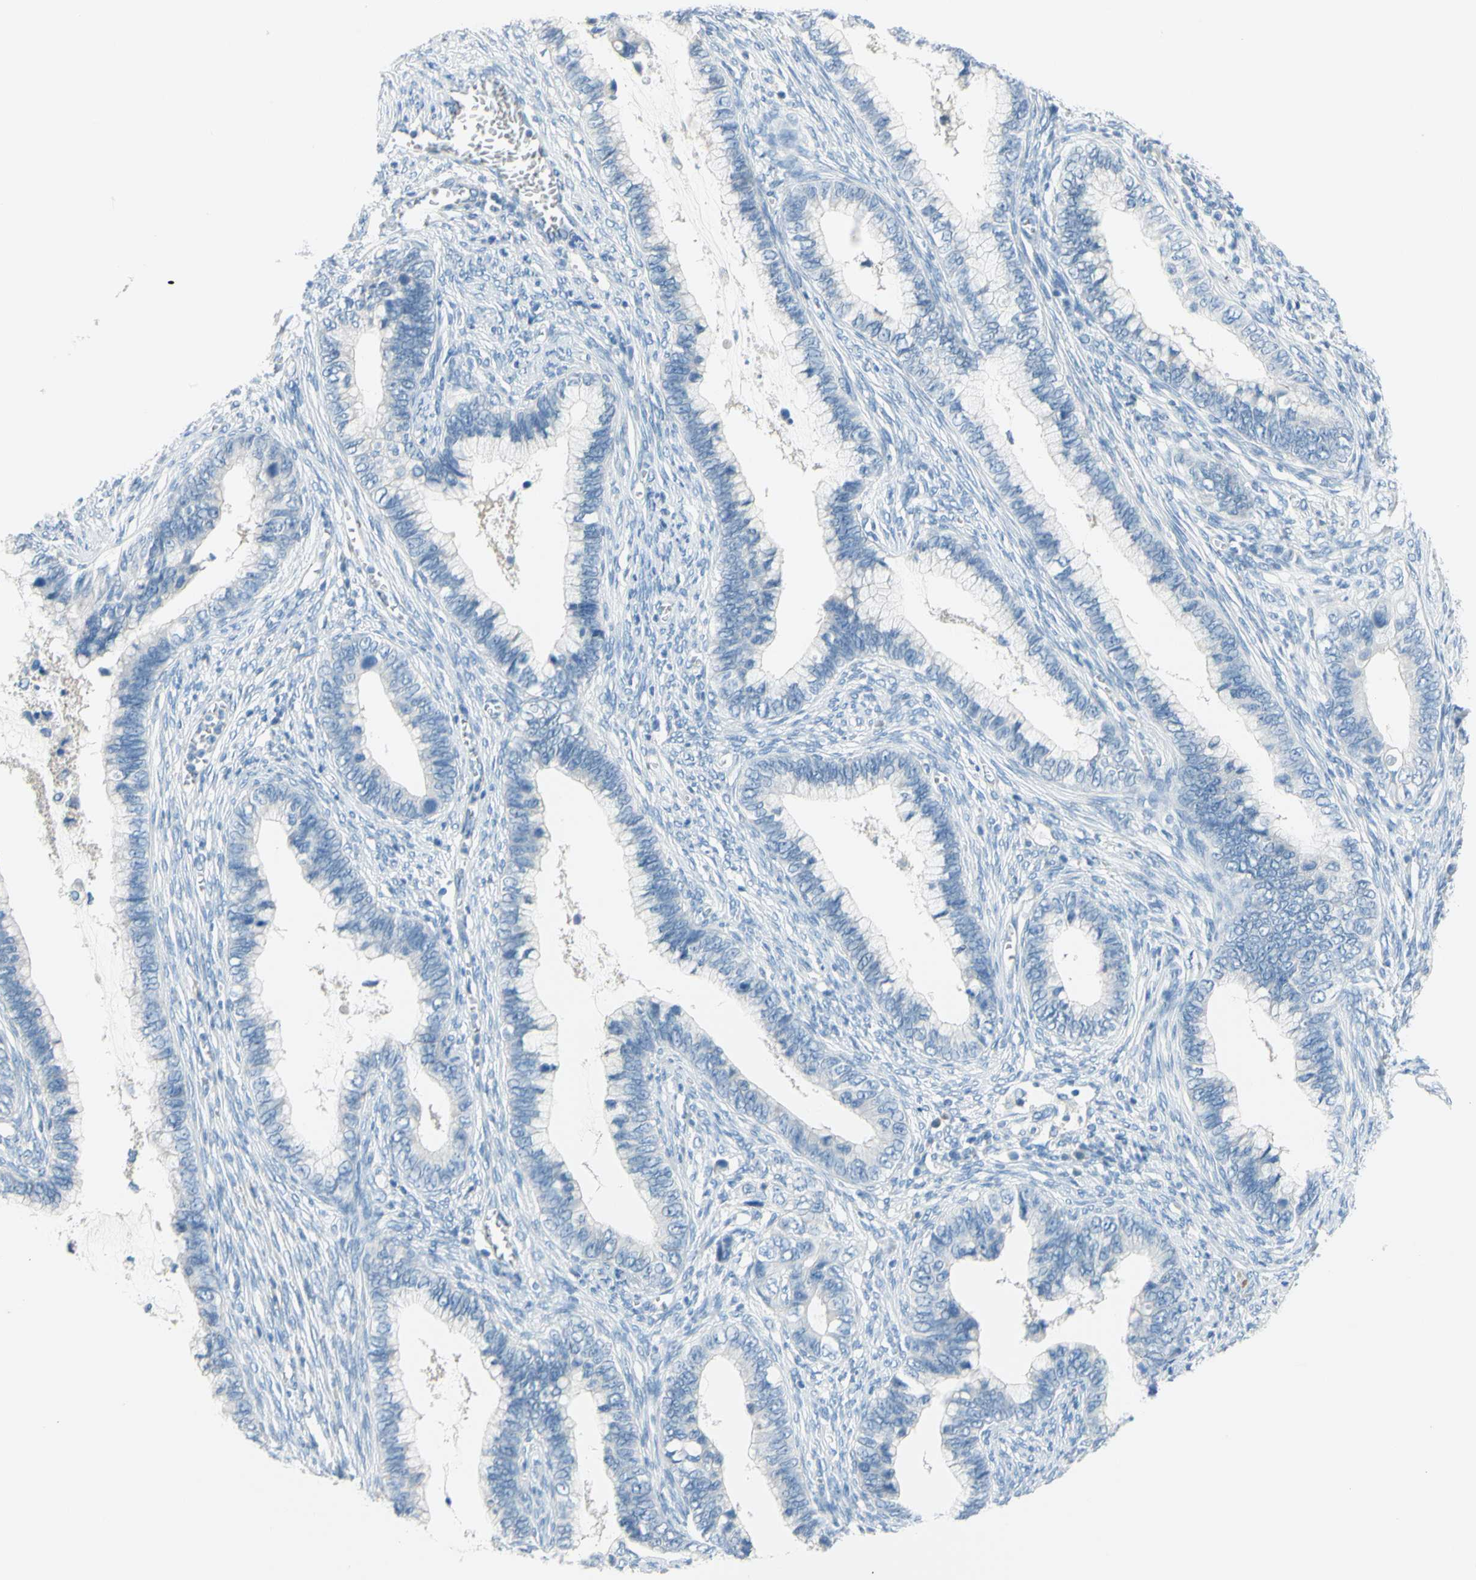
{"staining": {"intensity": "negative", "quantity": "none", "location": "none"}, "tissue": "cervical cancer", "cell_type": "Tumor cells", "image_type": "cancer", "snomed": [{"axis": "morphology", "description": "Adenocarcinoma, NOS"}, {"axis": "topography", "description": "Cervix"}], "caption": "The IHC image has no significant positivity in tumor cells of cervical adenocarcinoma tissue.", "gene": "DCT", "patient": {"sex": "female", "age": 44}}